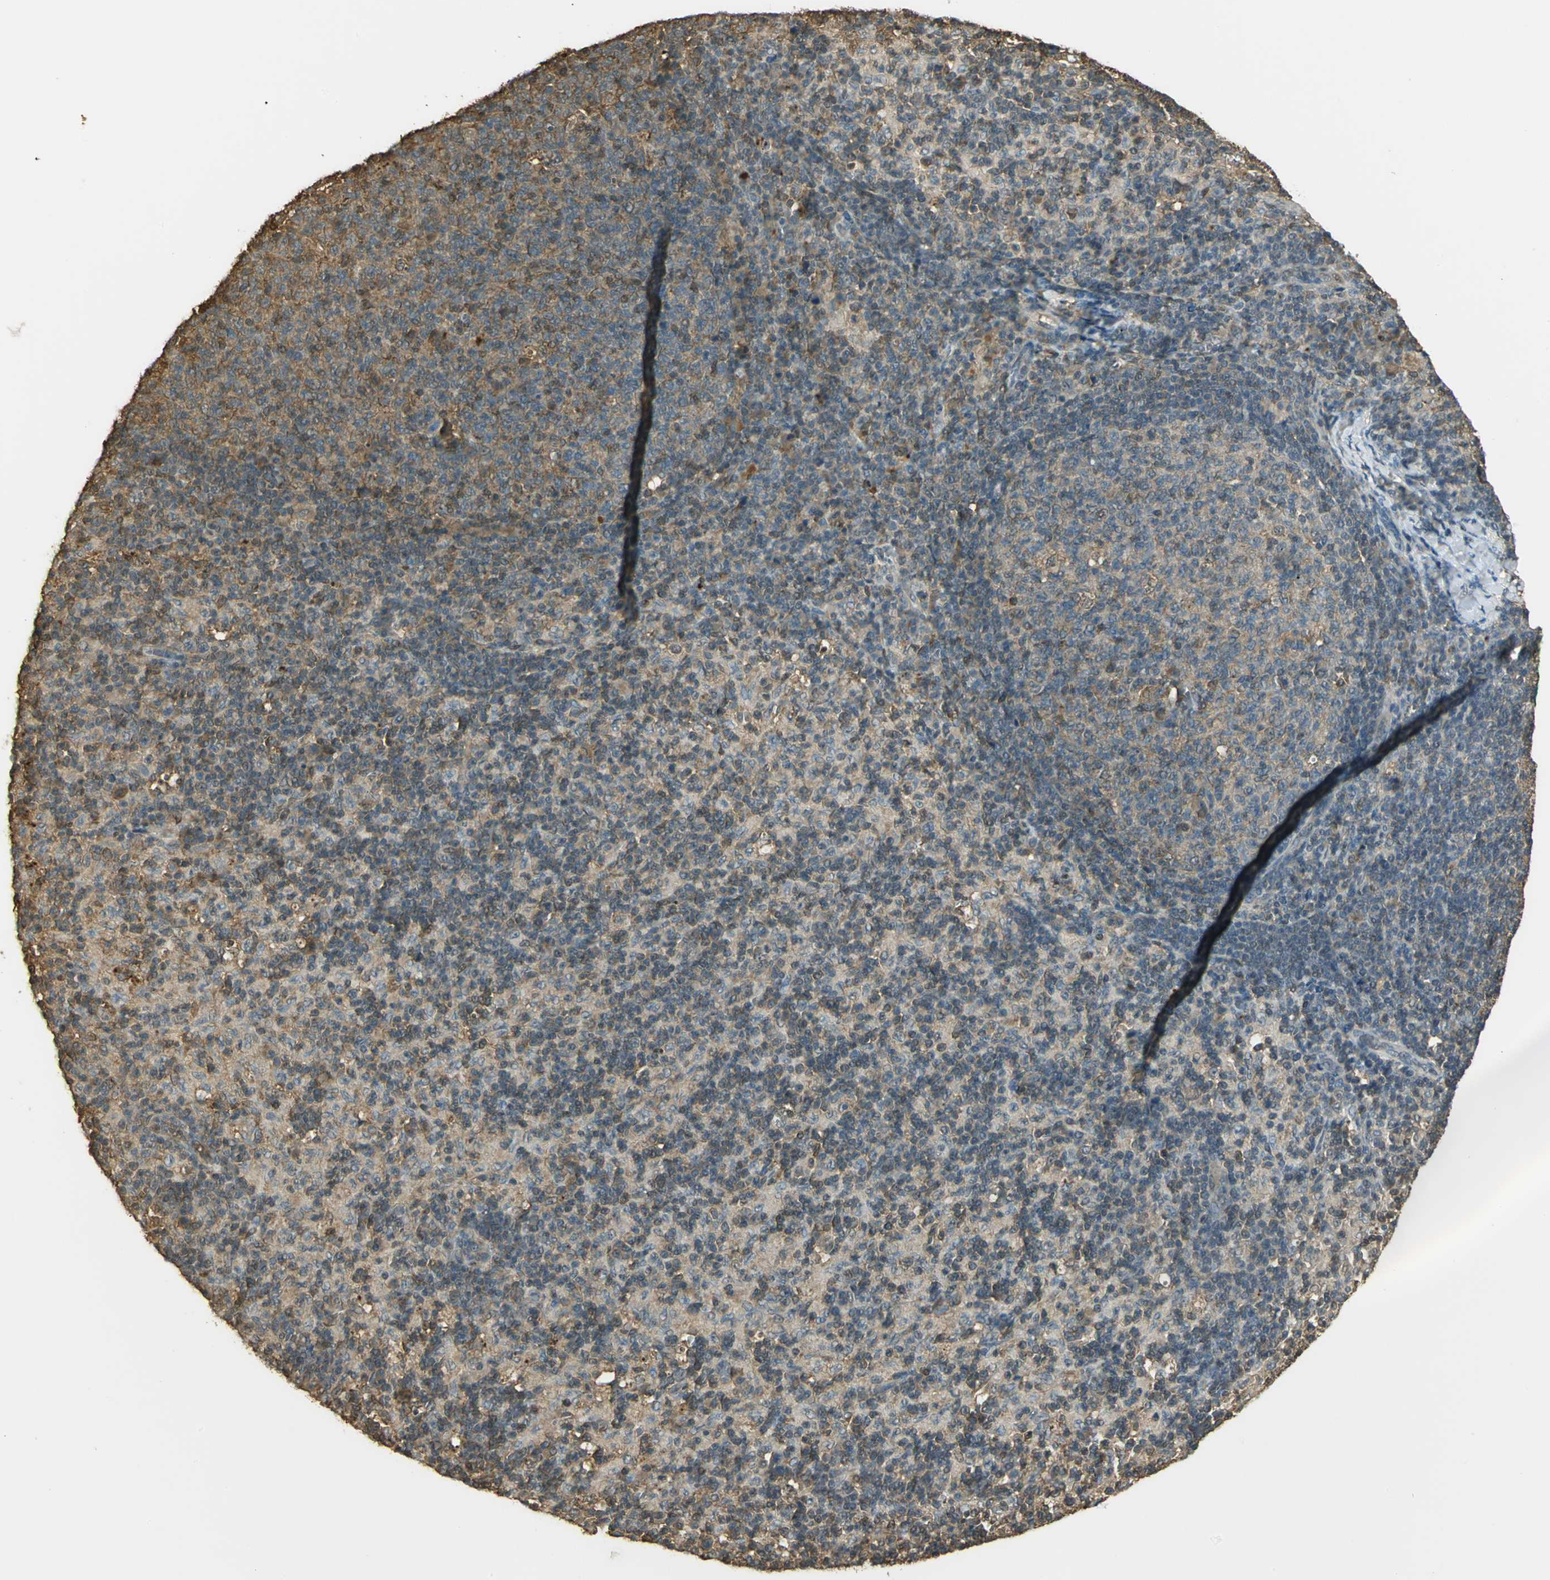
{"staining": {"intensity": "moderate", "quantity": ">75%", "location": "cytoplasmic/membranous"}, "tissue": "lymph node", "cell_type": "Germinal center cells", "image_type": "normal", "snomed": [{"axis": "morphology", "description": "Normal tissue, NOS"}, {"axis": "morphology", "description": "Inflammation, NOS"}, {"axis": "topography", "description": "Lymph node"}], "caption": "Immunohistochemistry of normal lymph node shows medium levels of moderate cytoplasmic/membranous positivity in approximately >75% of germinal center cells. (Stains: DAB in brown, nuclei in blue, Microscopy: brightfield microscopy at high magnification).", "gene": "PARK7", "patient": {"sex": "male", "age": 55}}